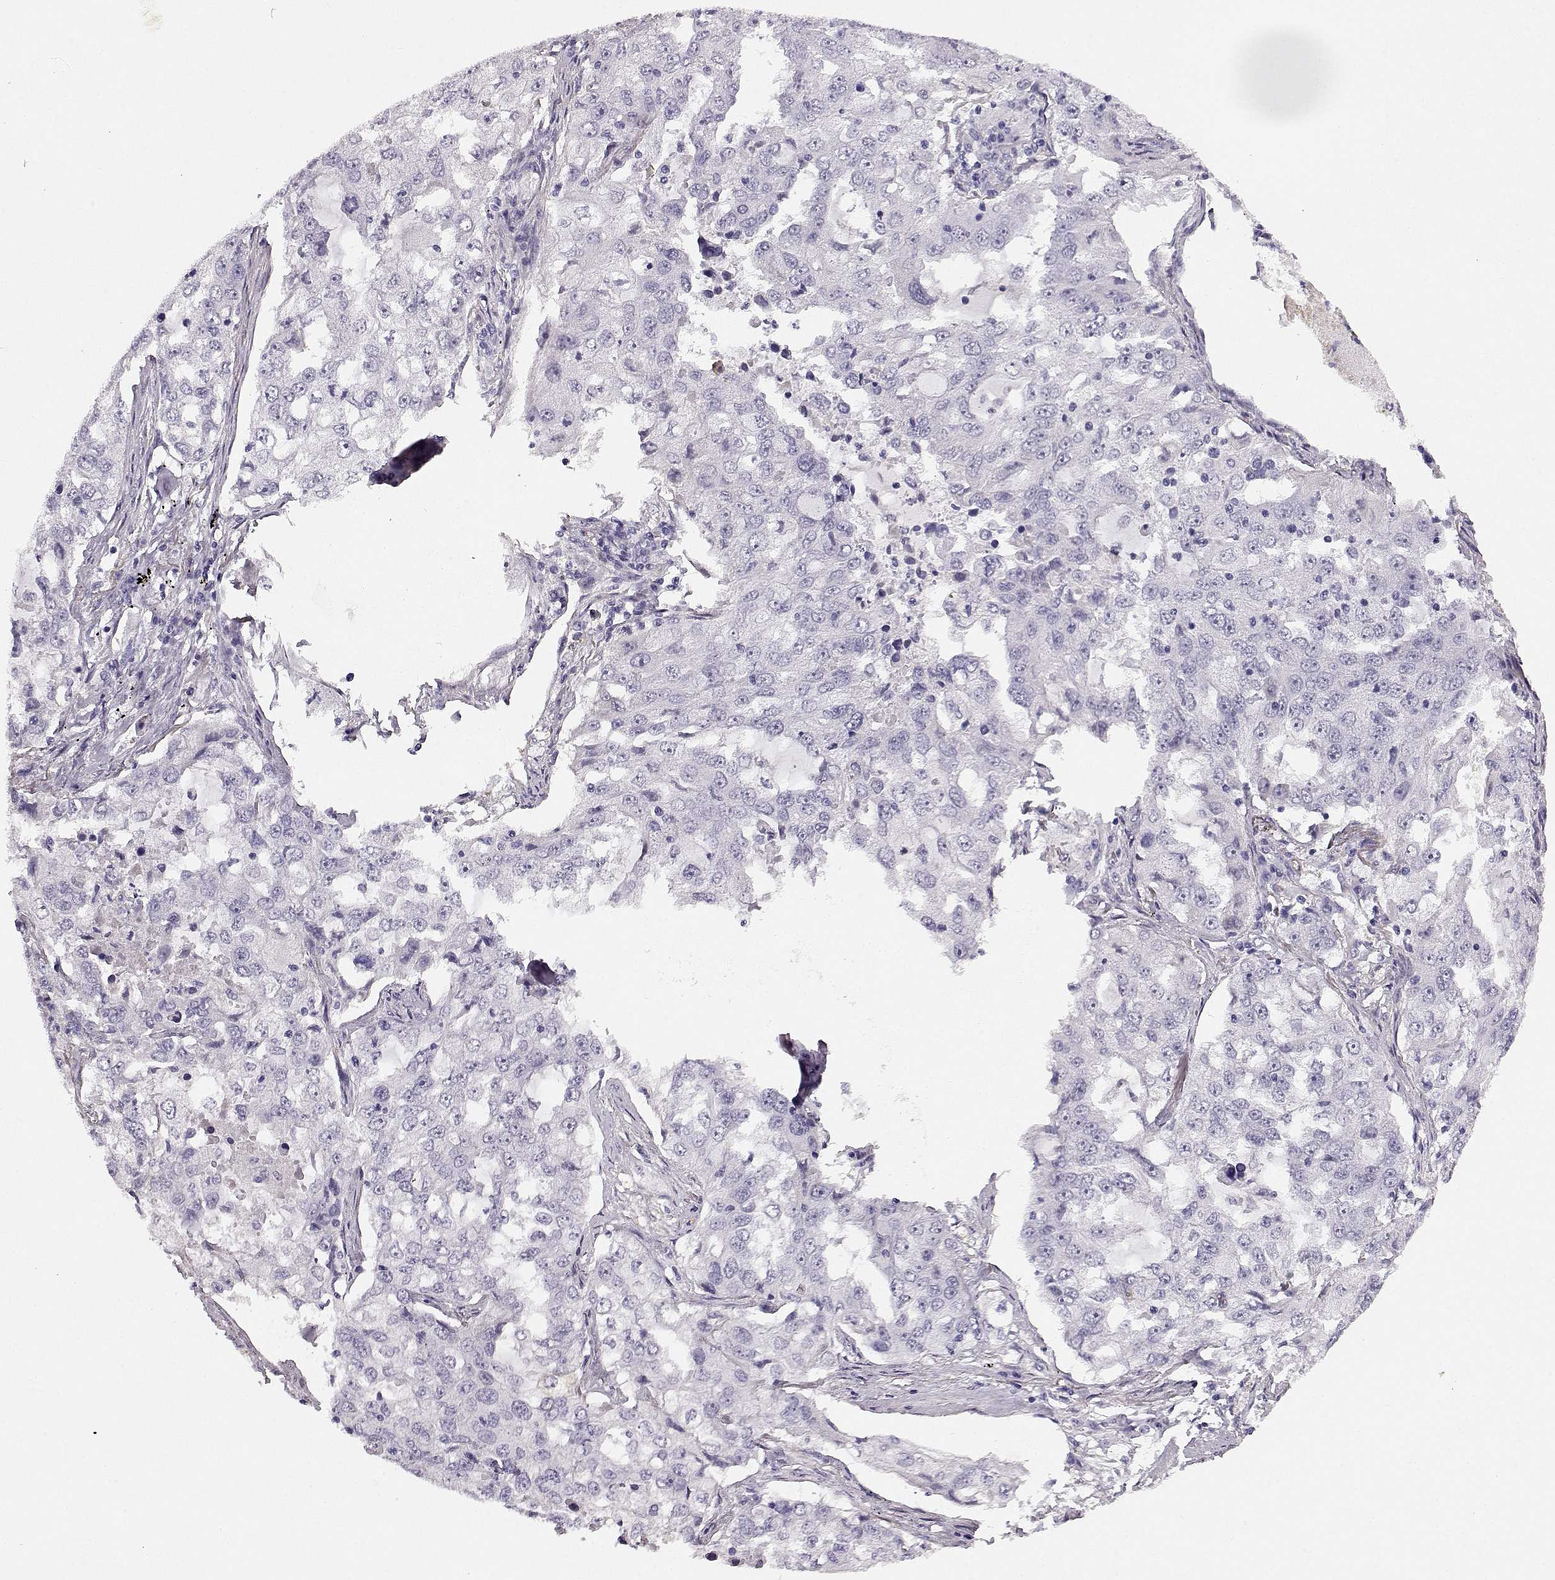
{"staining": {"intensity": "negative", "quantity": "none", "location": "none"}, "tissue": "lung cancer", "cell_type": "Tumor cells", "image_type": "cancer", "snomed": [{"axis": "morphology", "description": "Adenocarcinoma, NOS"}, {"axis": "topography", "description": "Lung"}], "caption": "Immunohistochemistry histopathology image of human lung cancer (adenocarcinoma) stained for a protein (brown), which demonstrates no positivity in tumor cells.", "gene": "TRIM69", "patient": {"sex": "female", "age": 61}}